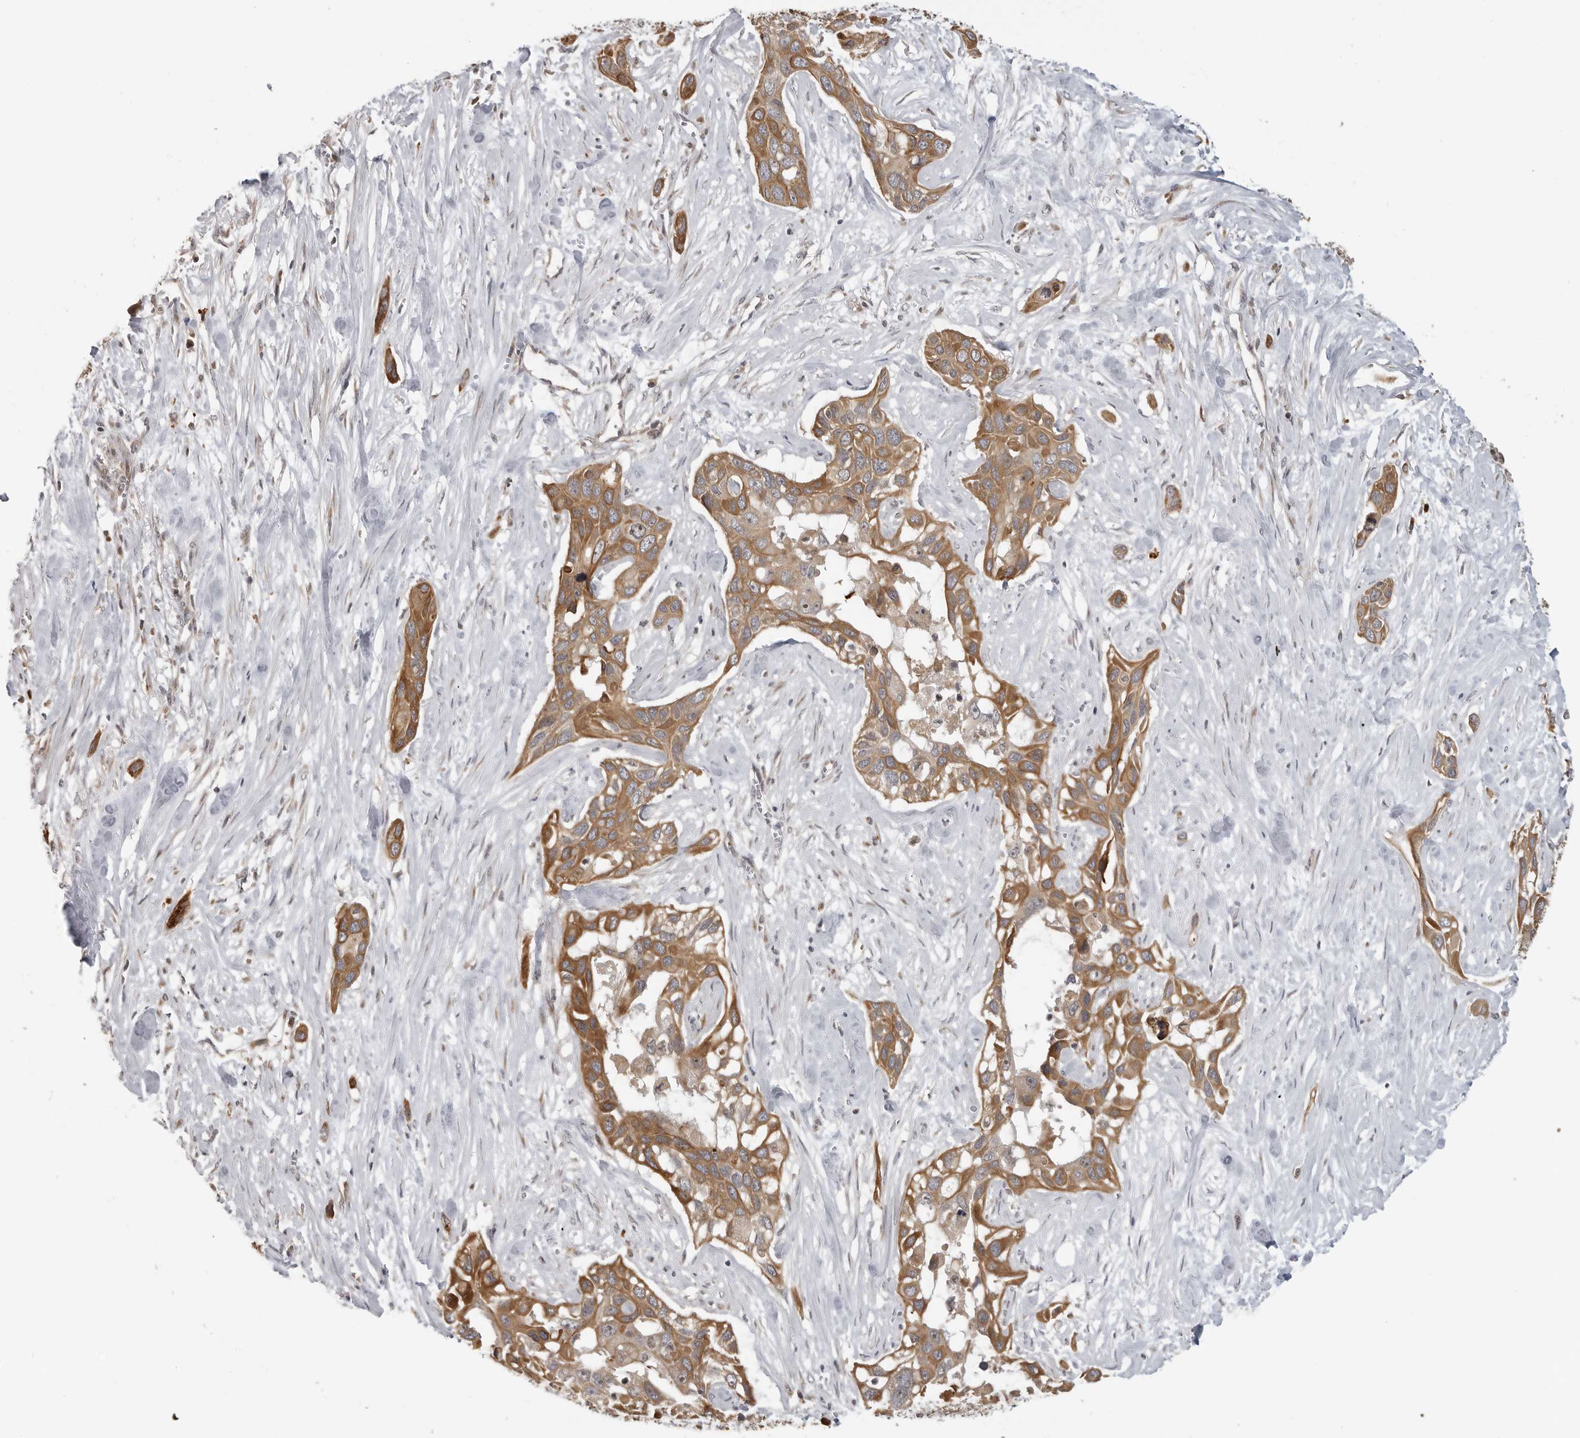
{"staining": {"intensity": "moderate", "quantity": ">75%", "location": "cytoplasmic/membranous"}, "tissue": "pancreatic cancer", "cell_type": "Tumor cells", "image_type": "cancer", "snomed": [{"axis": "morphology", "description": "Adenocarcinoma, NOS"}, {"axis": "topography", "description": "Pancreas"}], "caption": "The micrograph reveals a brown stain indicating the presence of a protein in the cytoplasmic/membranous of tumor cells in pancreatic cancer. Using DAB (brown) and hematoxylin (blue) stains, captured at high magnification using brightfield microscopy.", "gene": "IDO1", "patient": {"sex": "female", "age": 60}}